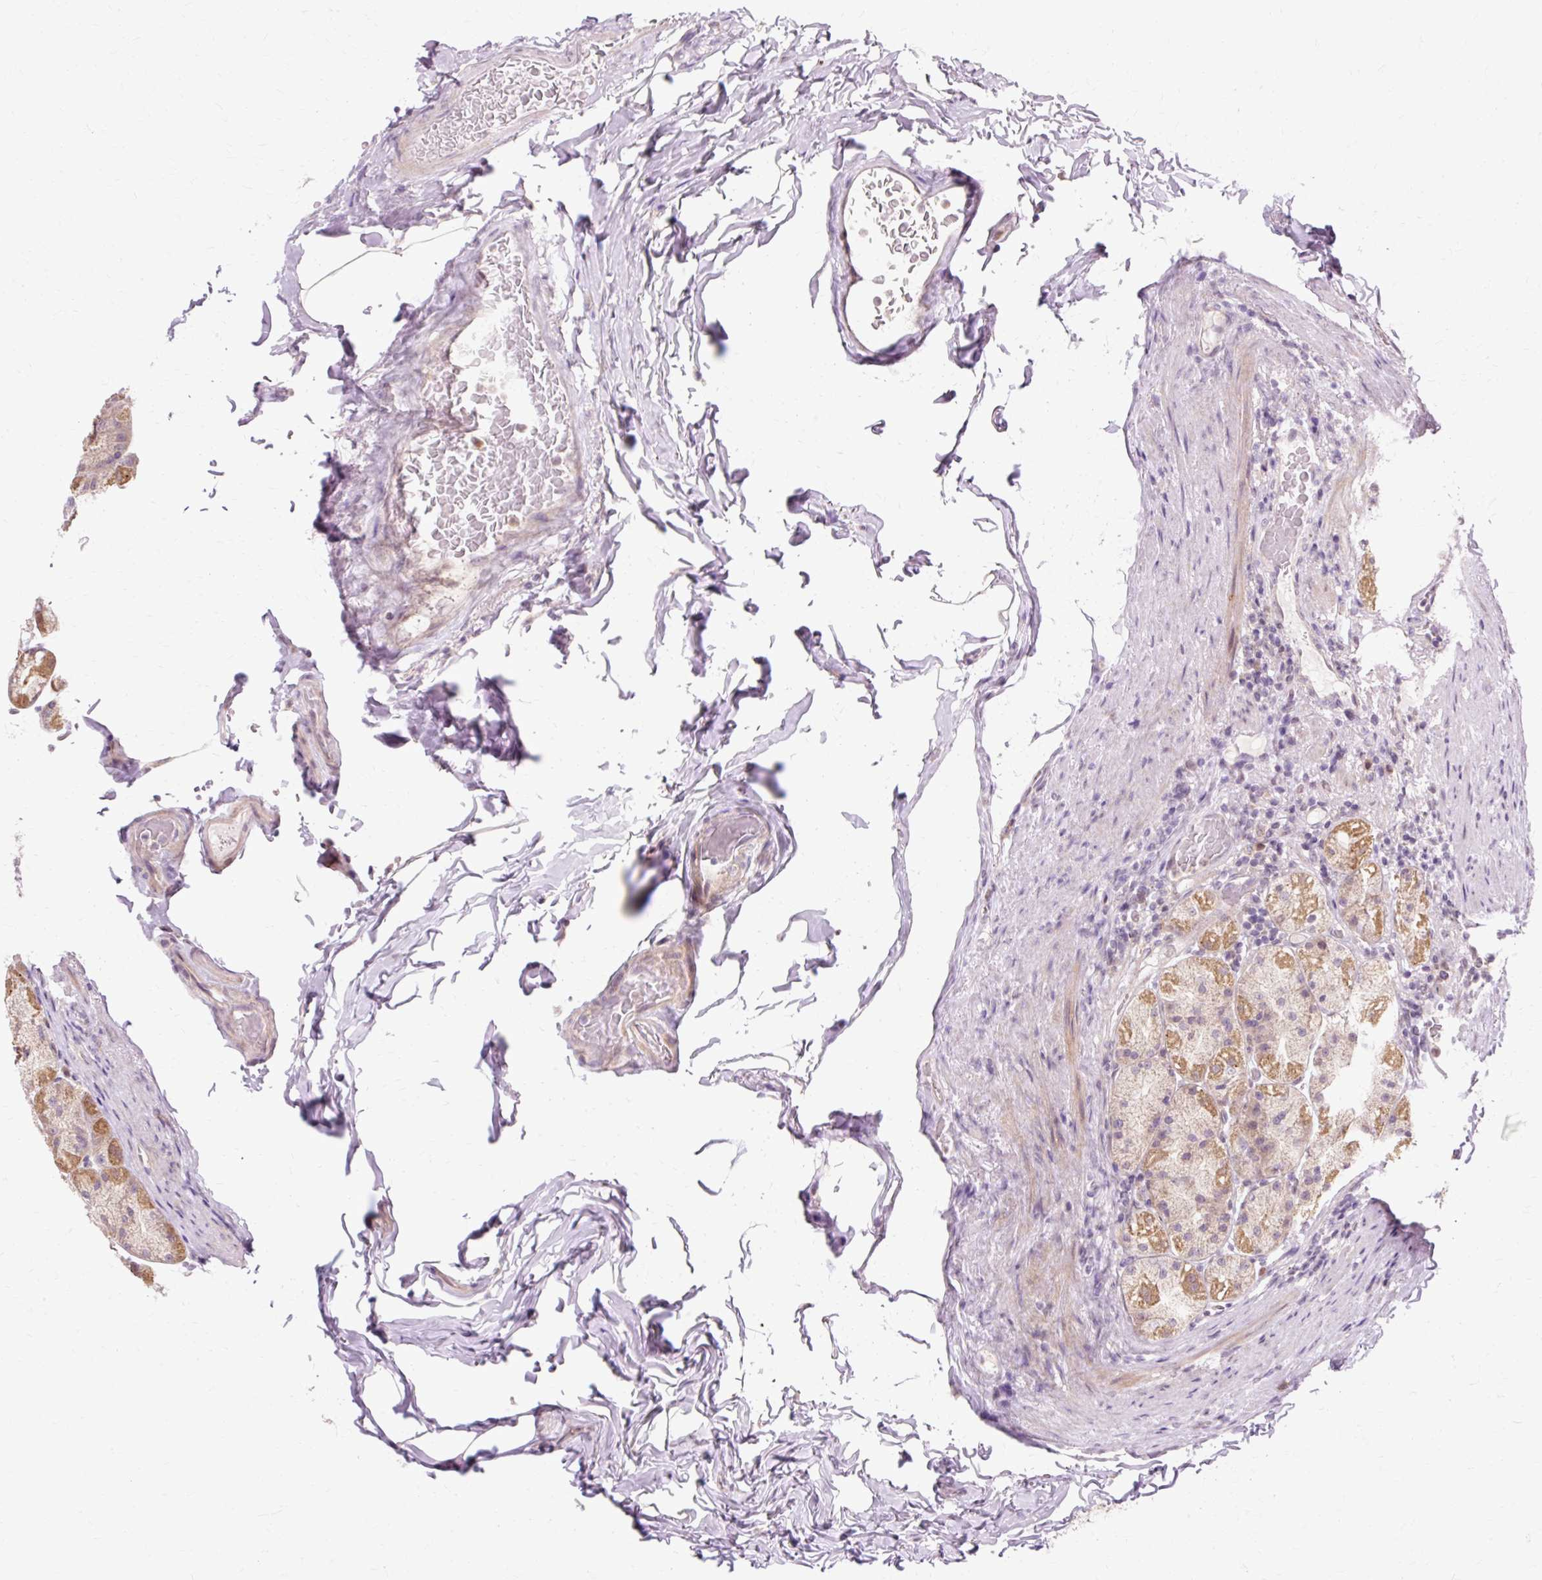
{"staining": {"intensity": "moderate", "quantity": "25%-75%", "location": "cytoplasmic/membranous"}, "tissue": "stomach", "cell_type": "Glandular cells", "image_type": "normal", "snomed": [{"axis": "morphology", "description": "Normal tissue, NOS"}, {"axis": "topography", "description": "Stomach, upper"}, {"axis": "topography", "description": "Stomach"}], "caption": "Immunohistochemical staining of normal human stomach demonstrates moderate cytoplasmic/membranous protein expression in approximately 25%-75% of glandular cells.", "gene": "GEMIN2", "patient": {"sex": "male", "age": 68}}